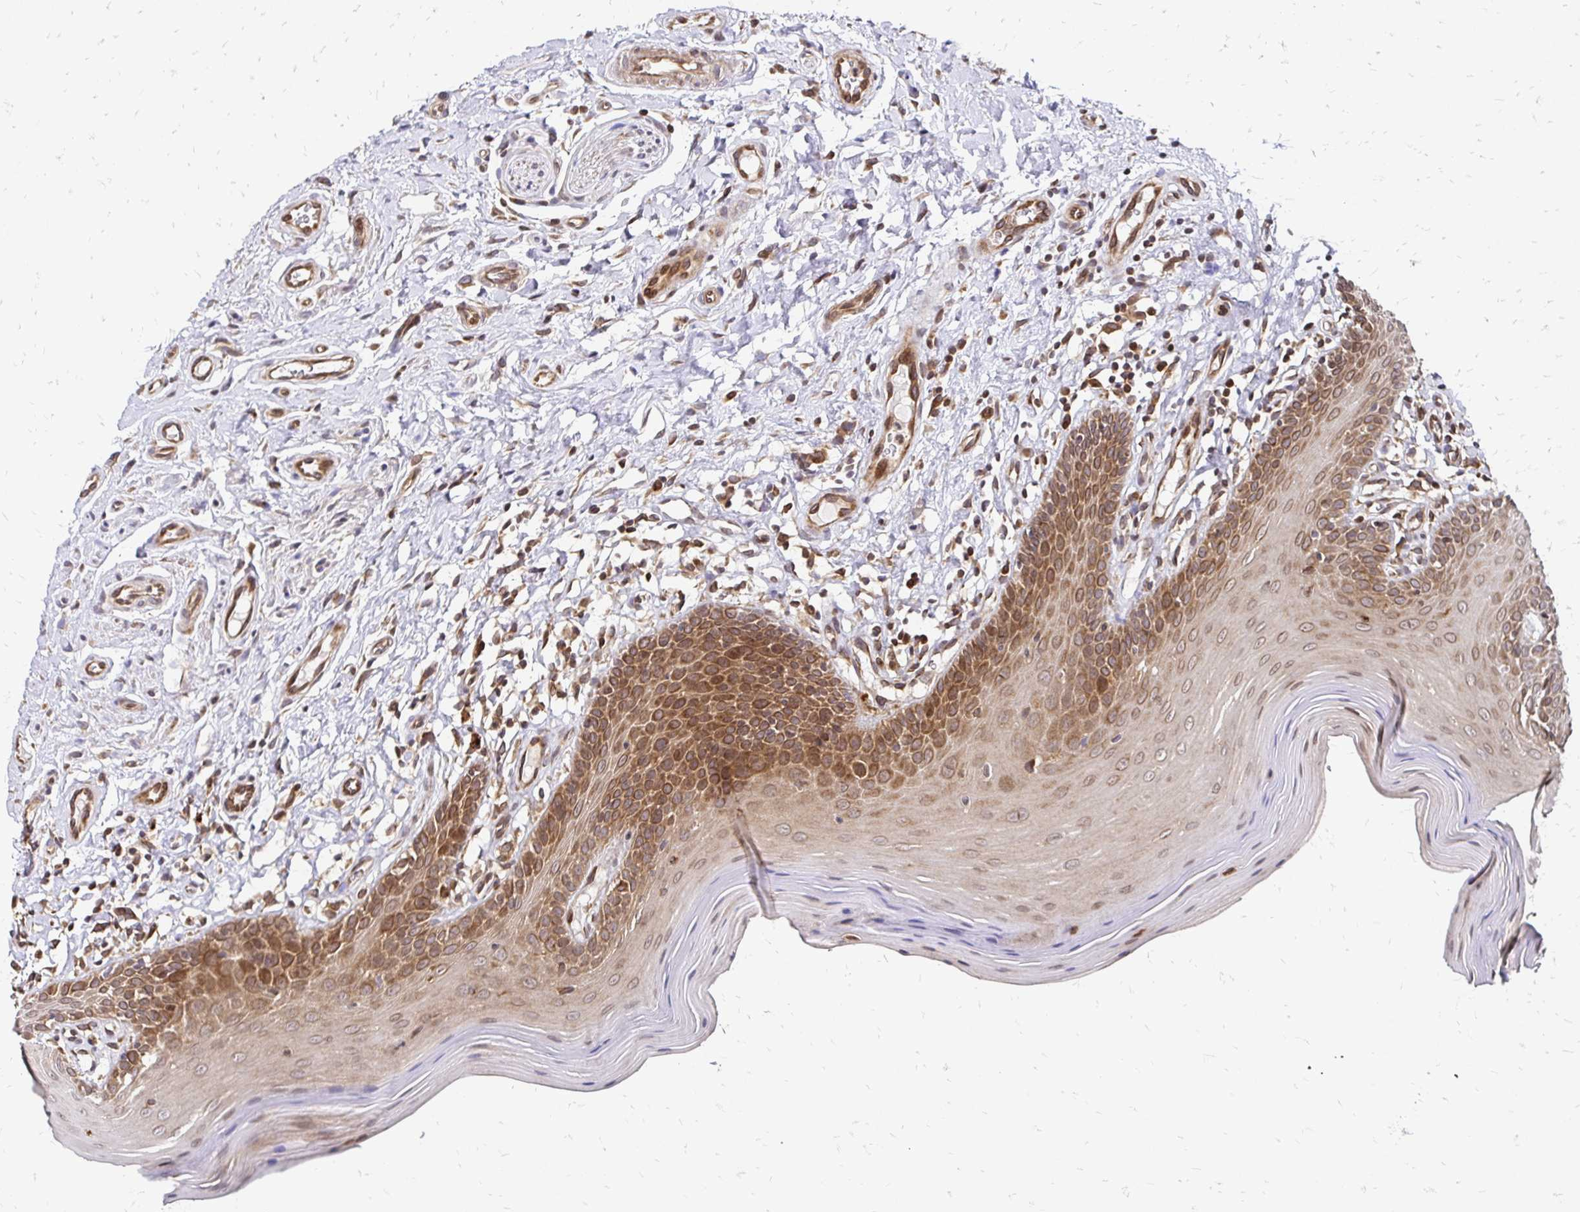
{"staining": {"intensity": "moderate", "quantity": ">75%", "location": "cytoplasmic/membranous"}, "tissue": "oral mucosa", "cell_type": "Squamous epithelial cells", "image_type": "normal", "snomed": [{"axis": "morphology", "description": "Normal tissue, NOS"}, {"axis": "topography", "description": "Oral tissue"}, {"axis": "topography", "description": "Tounge, NOS"}], "caption": "Oral mucosa stained for a protein (brown) demonstrates moderate cytoplasmic/membranous positive positivity in about >75% of squamous epithelial cells.", "gene": "ZW10", "patient": {"sex": "female", "age": 58}}